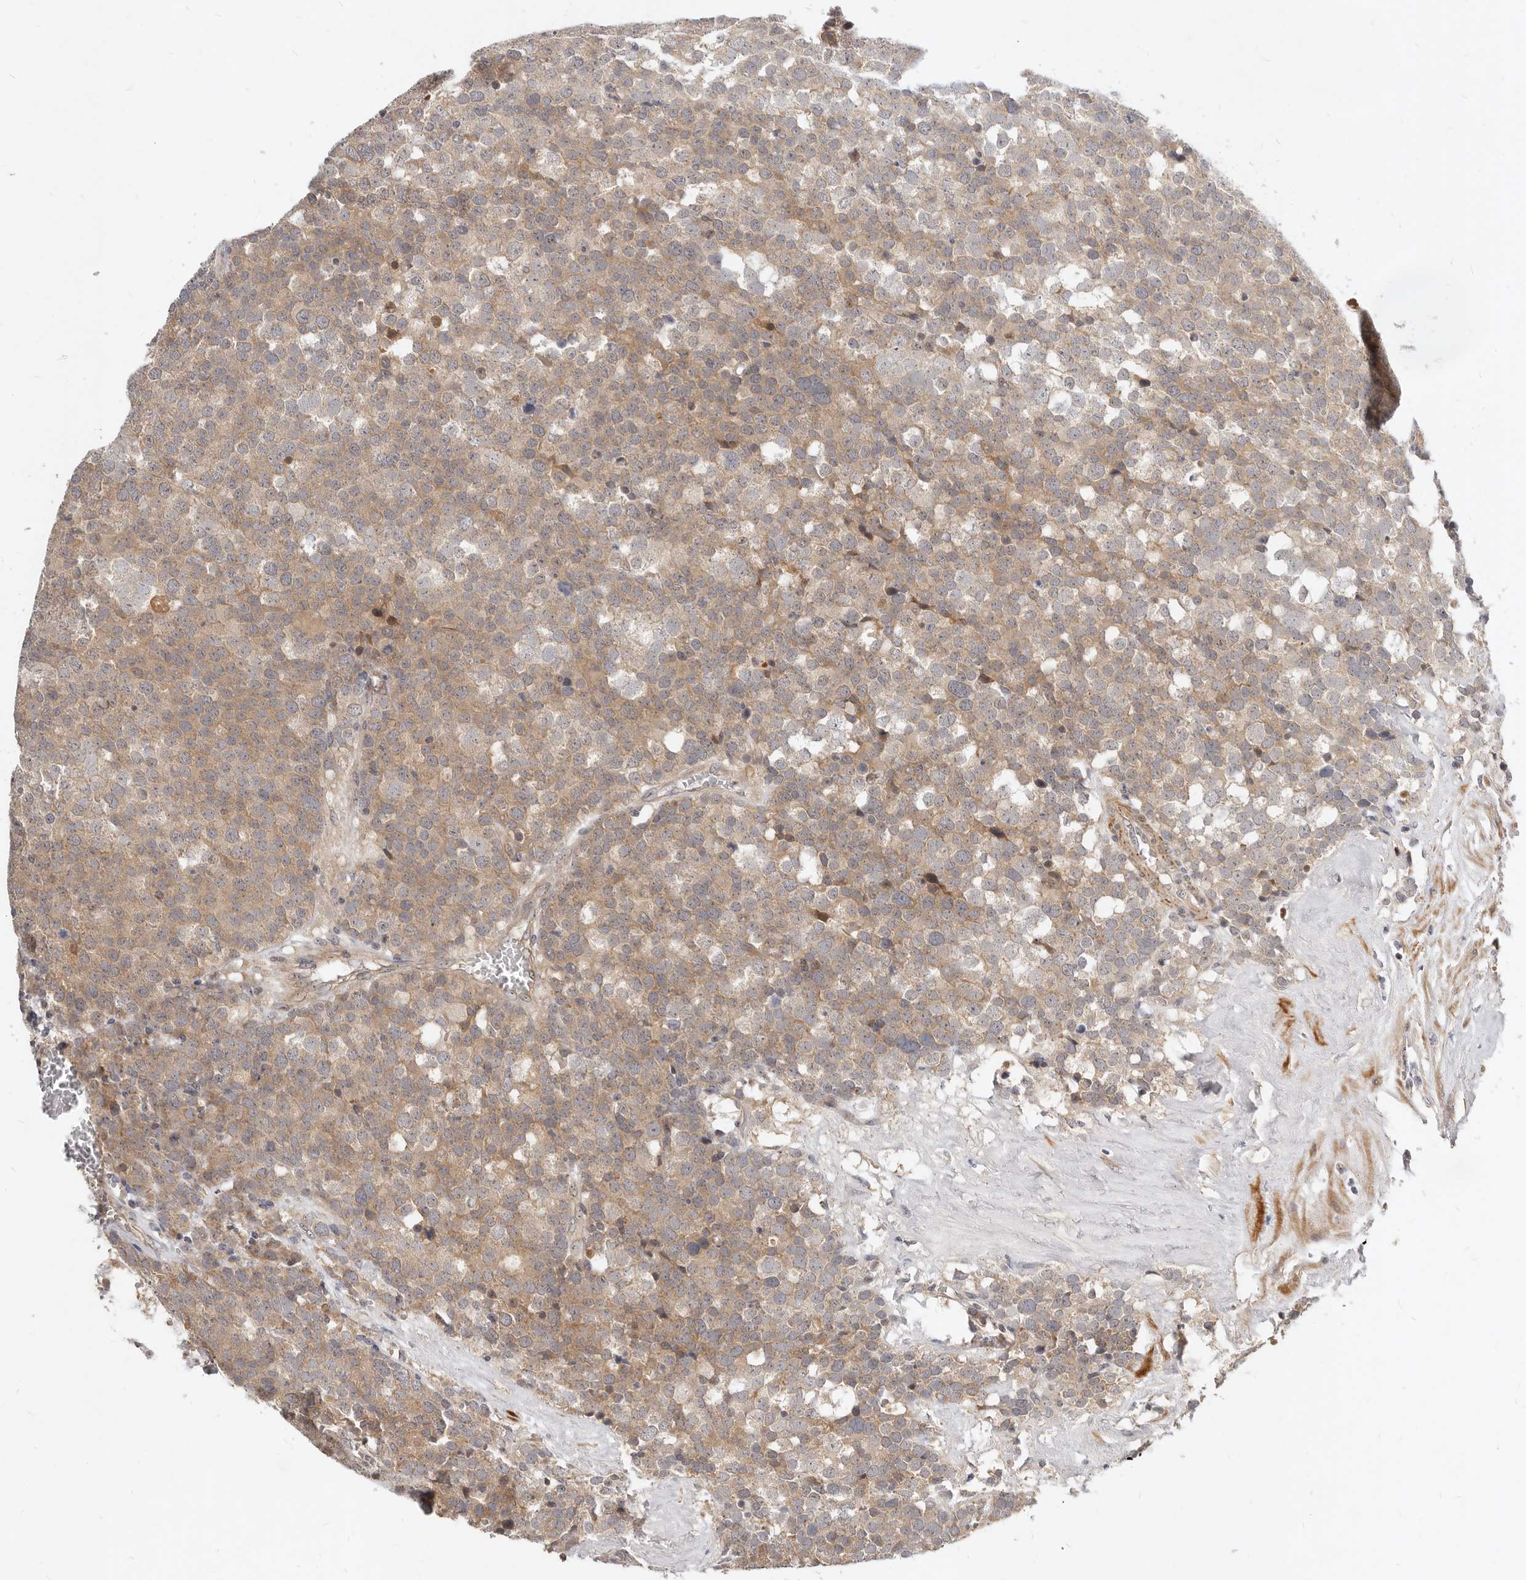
{"staining": {"intensity": "weak", "quantity": ">75%", "location": "cytoplasmic/membranous"}, "tissue": "testis cancer", "cell_type": "Tumor cells", "image_type": "cancer", "snomed": [{"axis": "morphology", "description": "Seminoma, NOS"}, {"axis": "topography", "description": "Testis"}], "caption": "Testis cancer (seminoma) stained with a brown dye exhibits weak cytoplasmic/membranous positive expression in approximately >75% of tumor cells.", "gene": "MICALL2", "patient": {"sex": "male", "age": 71}}